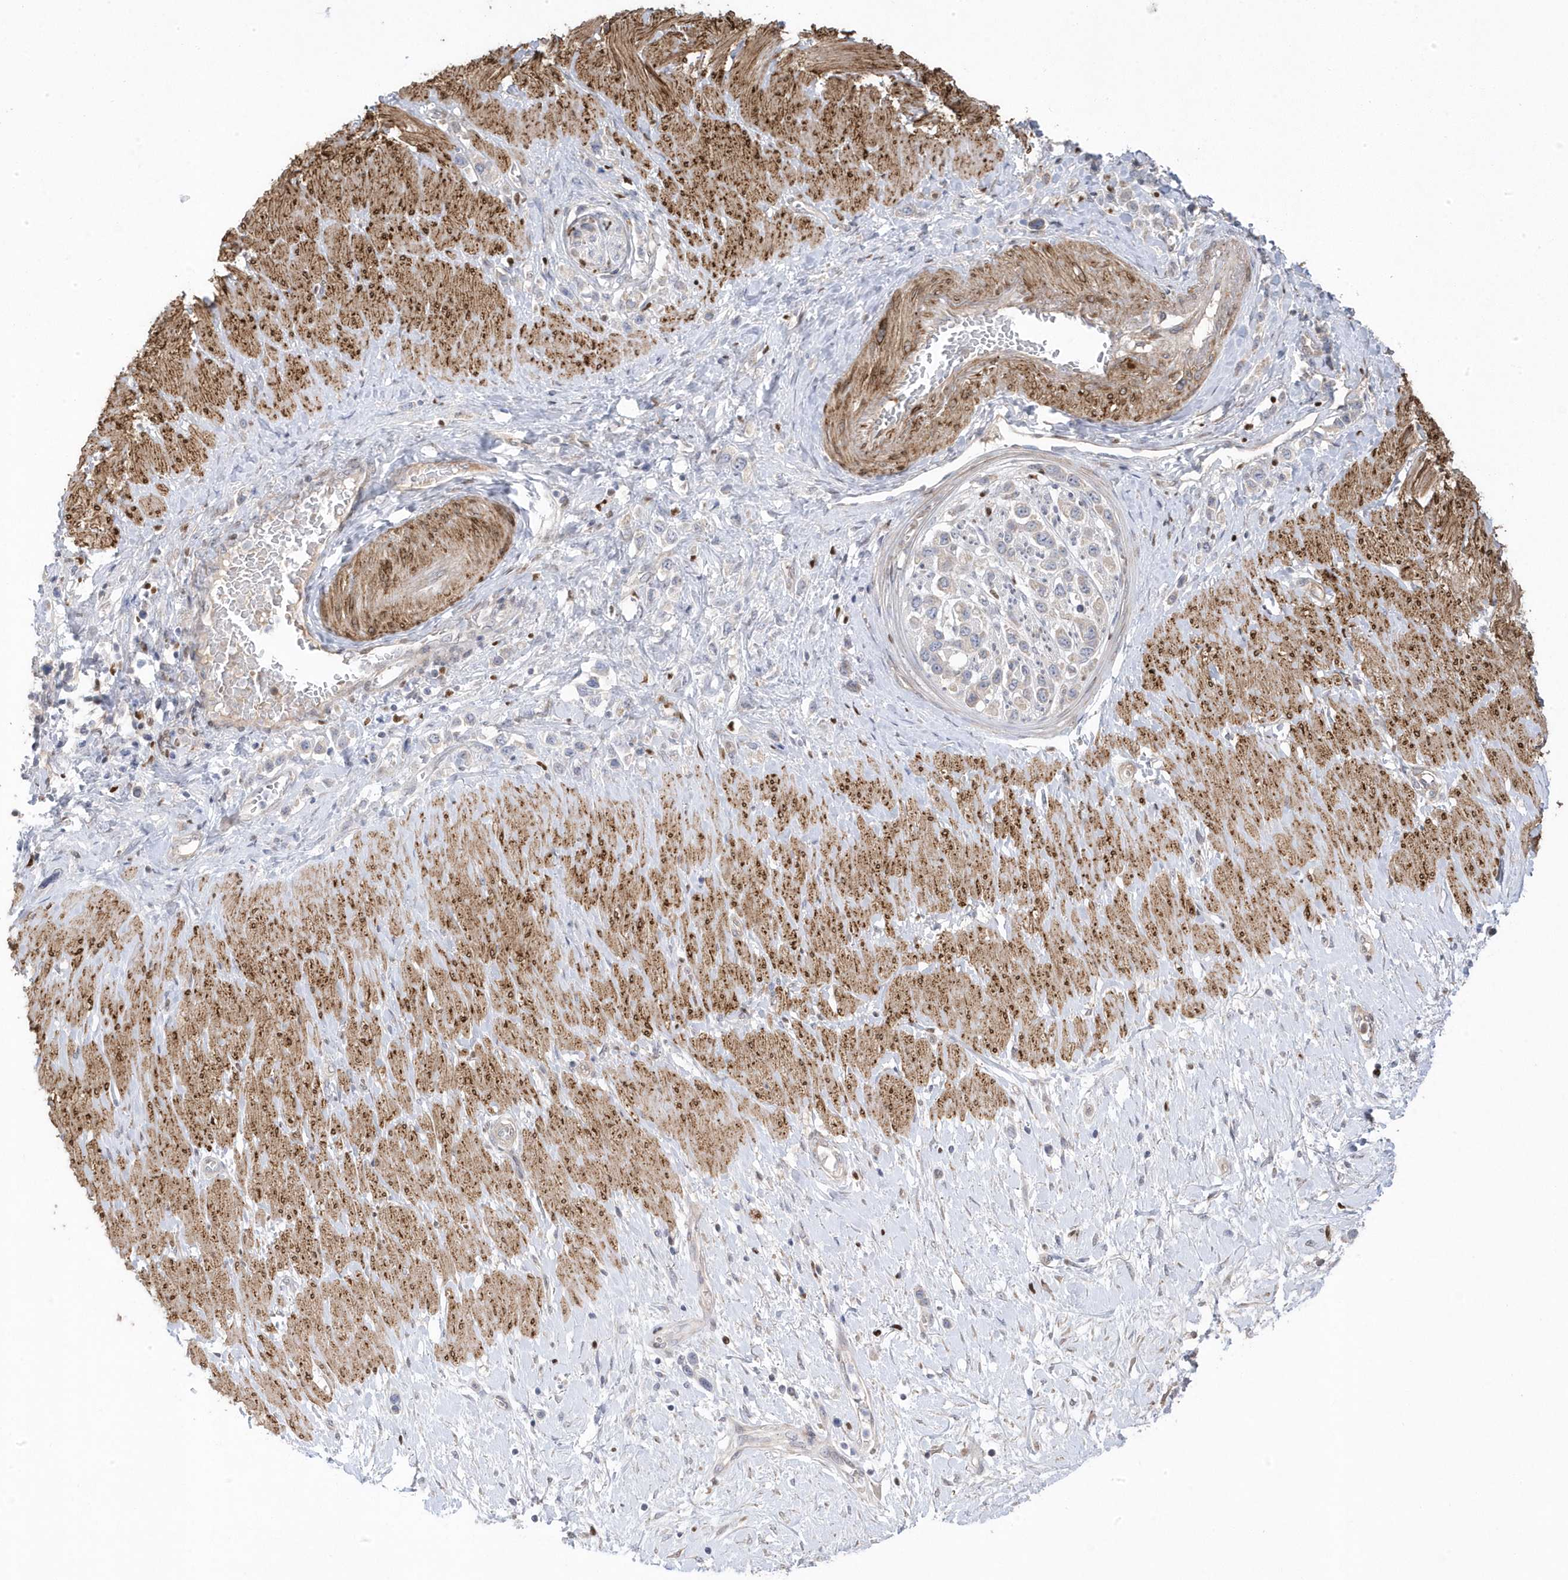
{"staining": {"intensity": "negative", "quantity": "none", "location": "none"}, "tissue": "stomach cancer", "cell_type": "Tumor cells", "image_type": "cancer", "snomed": [{"axis": "morphology", "description": "Normal tissue, NOS"}, {"axis": "morphology", "description": "Adenocarcinoma, NOS"}, {"axis": "topography", "description": "Stomach, upper"}, {"axis": "topography", "description": "Stomach"}], "caption": "Histopathology image shows no protein staining in tumor cells of adenocarcinoma (stomach) tissue.", "gene": "GTPBP6", "patient": {"sex": "female", "age": 65}}